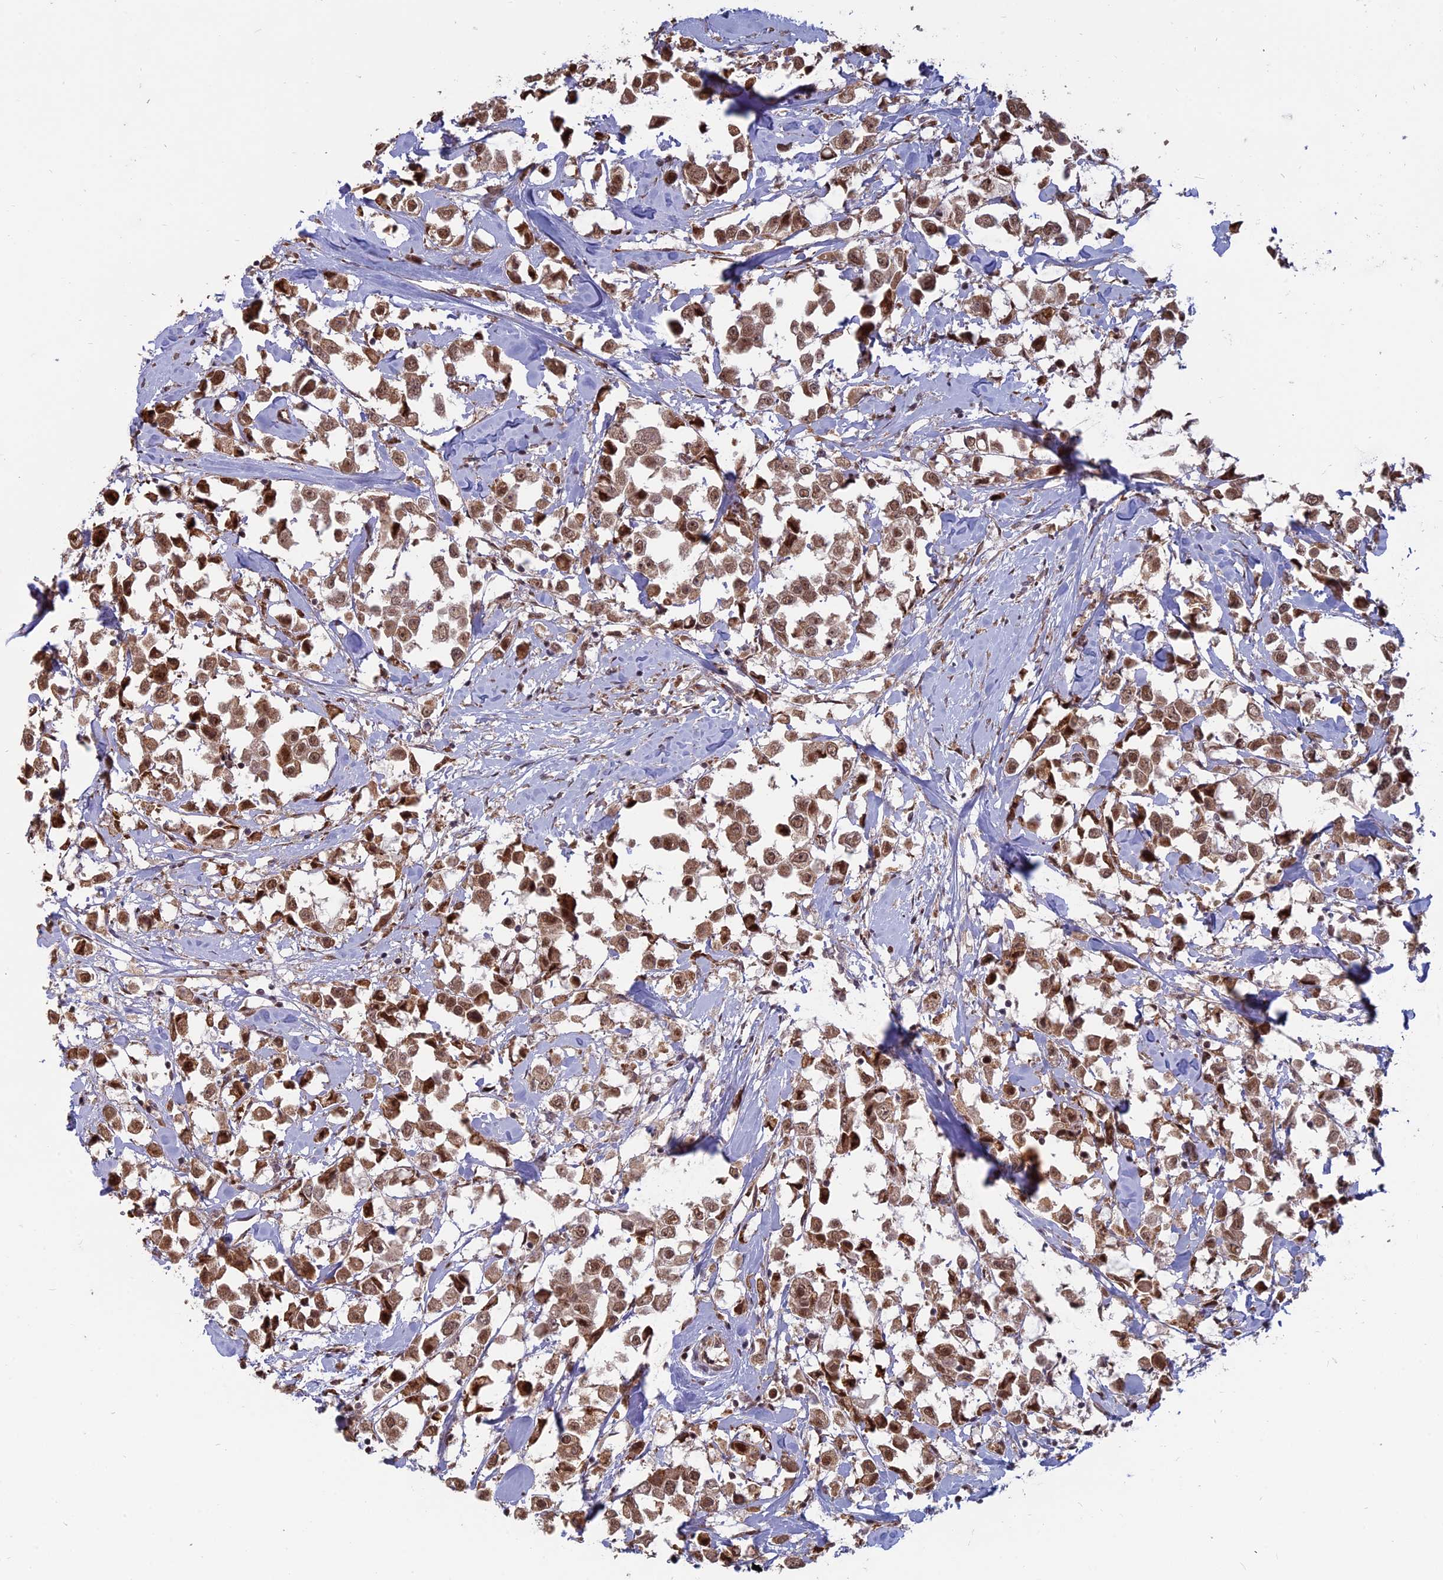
{"staining": {"intensity": "moderate", "quantity": ">75%", "location": "cytoplasmic/membranous,nuclear"}, "tissue": "breast cancer", "cell_type": "Tumor cells", "image_type": "cancer", "snomed": [{"axis": "morphology", "description": "Duct carcinoma"}, {"axis": "topography", "description": "Breast"}], "caption": "Immunohistochemical staining of human intraductal carcinoma (breast) shows medium levels of moderate cytoplasmic/membranous and nuclear protein expression in about >75% of tumor cells. Immunohistochemistry (ihc) stains the protein in brown and the nuclei are stained blue.", "gene": "MFAP1", "patient": {"sex": "female", "age": 61}}